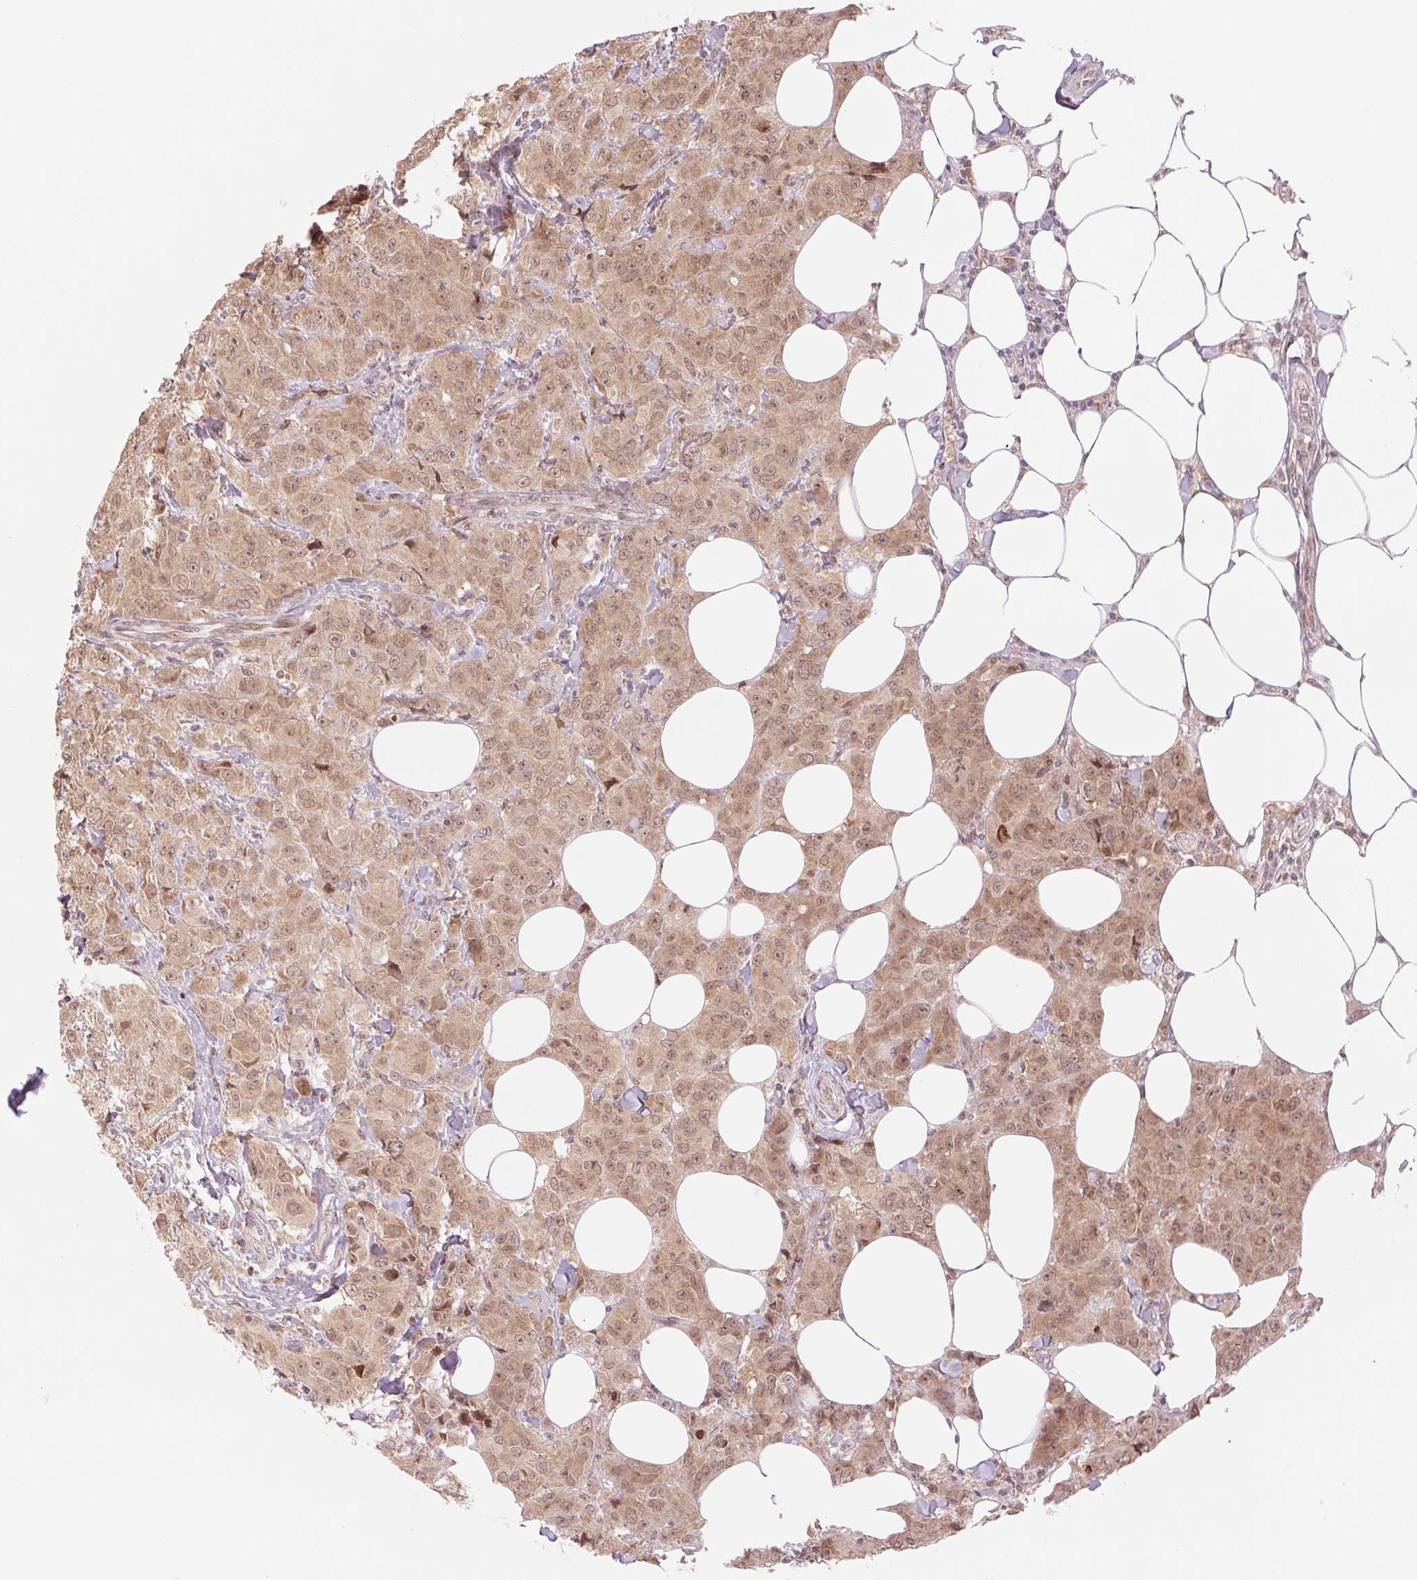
{"staining": {"intensity": "weak", "quantity": ">75%", "location": "cytoplasmic/membranous,nuclear"}, "tissue": "breast cancer", "cell_type": "Tumor cells", "image_type": "cancer", "snomed": [{"axis": "morphology", "description": "Normal tissue, NOS"}, {"axis": "morphology", "description": "Duct carcinoma"}, {"axis": "topography", "description": "Breast"}], "caption": "Intraductal carcinoma (breast) was stained to show a protein in brown. There is low levels of weak cytoplasmic/membranous and nuclear positivity in approximately >75% of tumor cells.", "gene": "ERI3", "patient": {"sex": "female", "age": 43}}